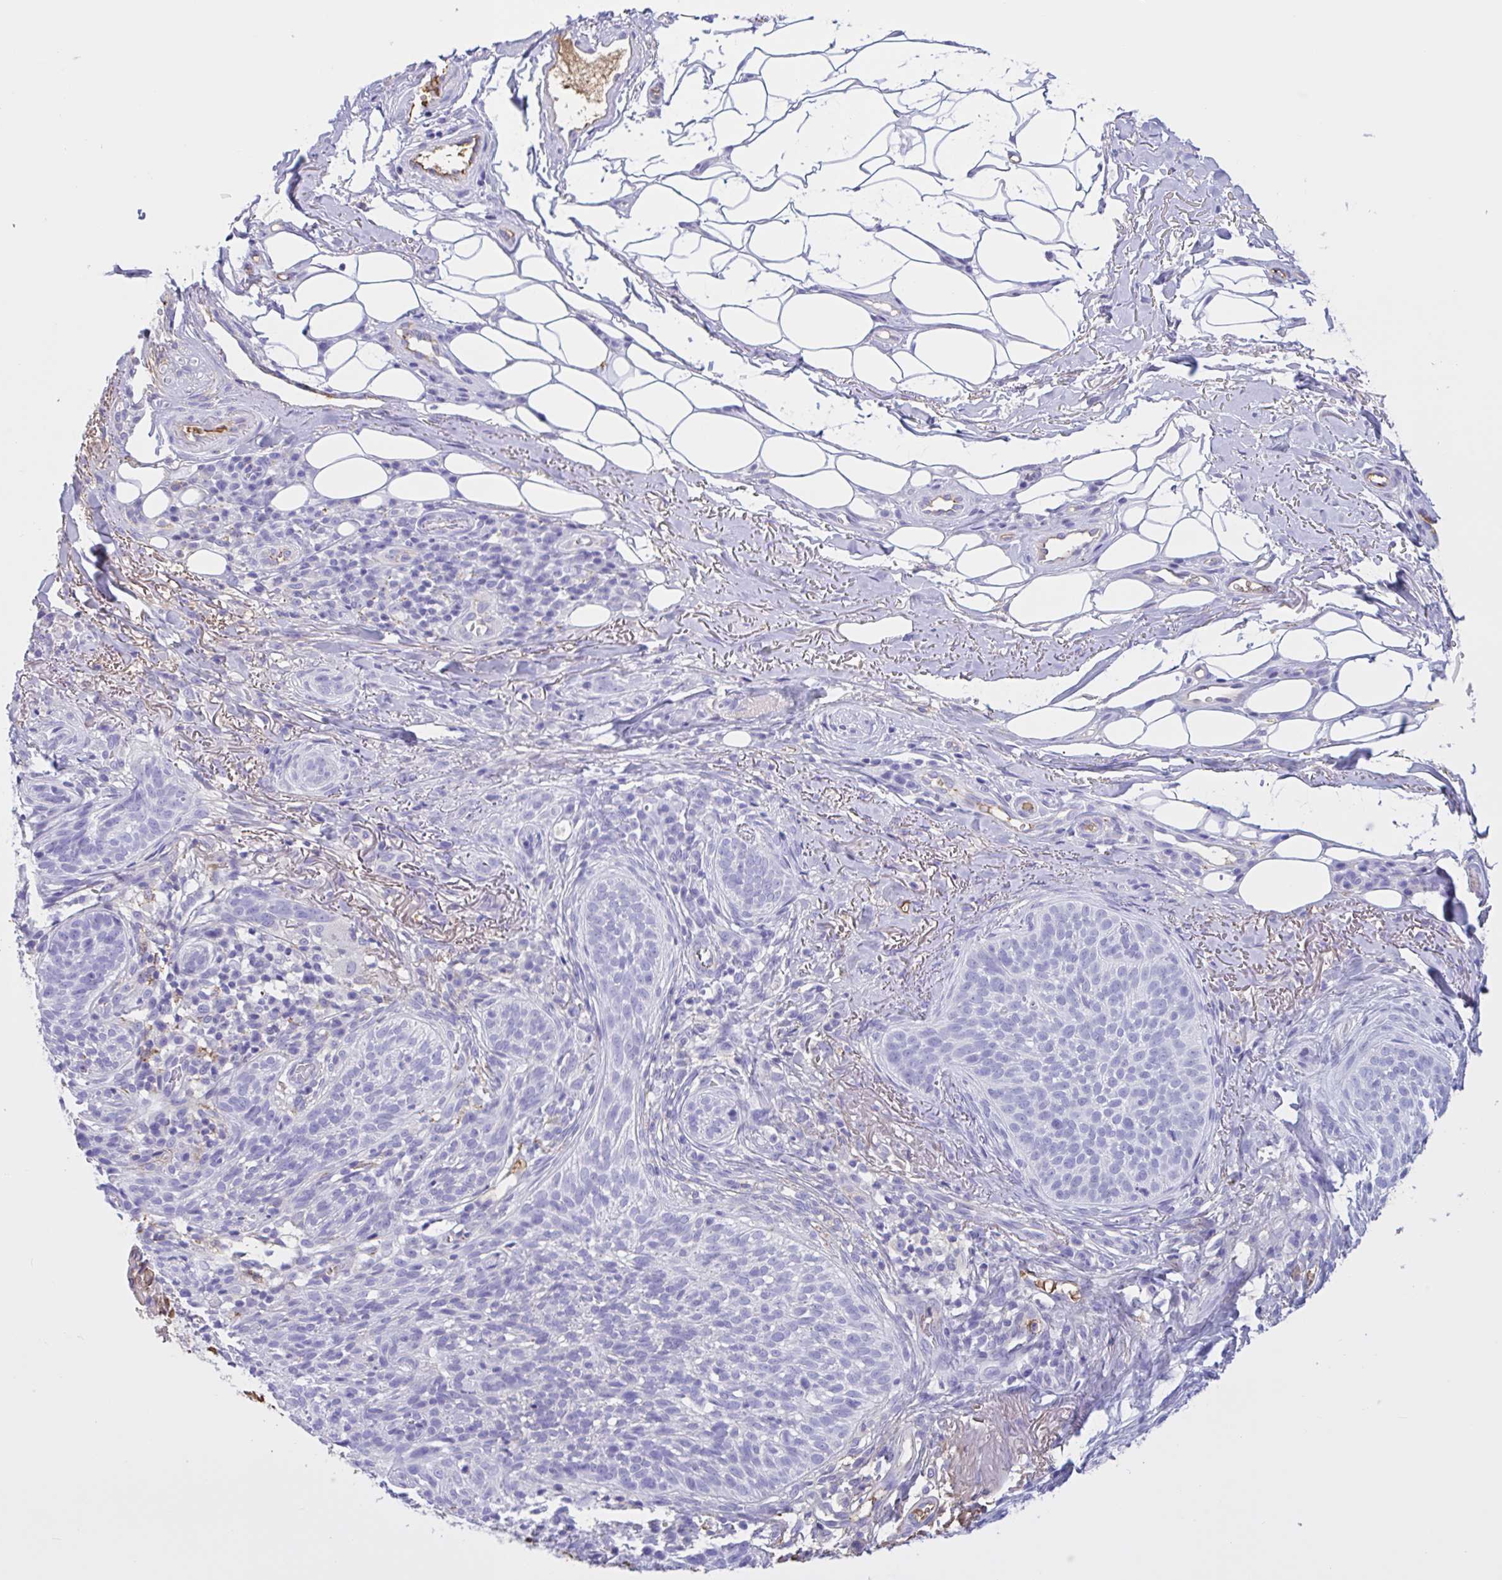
{"staining": {"intensity": "negative", "quantity": "none", "location": "none"}, "tissue": "skin cancer", "cell_type": "Tumor cells", "image_type": "cancer", "snomed": [{"axis": "morphology", "description": "Basal cell carcinoma"}, {"axis": "topography", "description": "Skin"}, {"axis": "topography", "description": "Skin of head"}], "caption": "This image is of skin basal cell carcinoma stained with immunohistochemistry (IHC) to label a protein in brown with the nuclei are counter-stained blue. There is no positivity in tumor cells.", "gene": "LARGE2", "patient": {"sex": "male", "age": 62}}